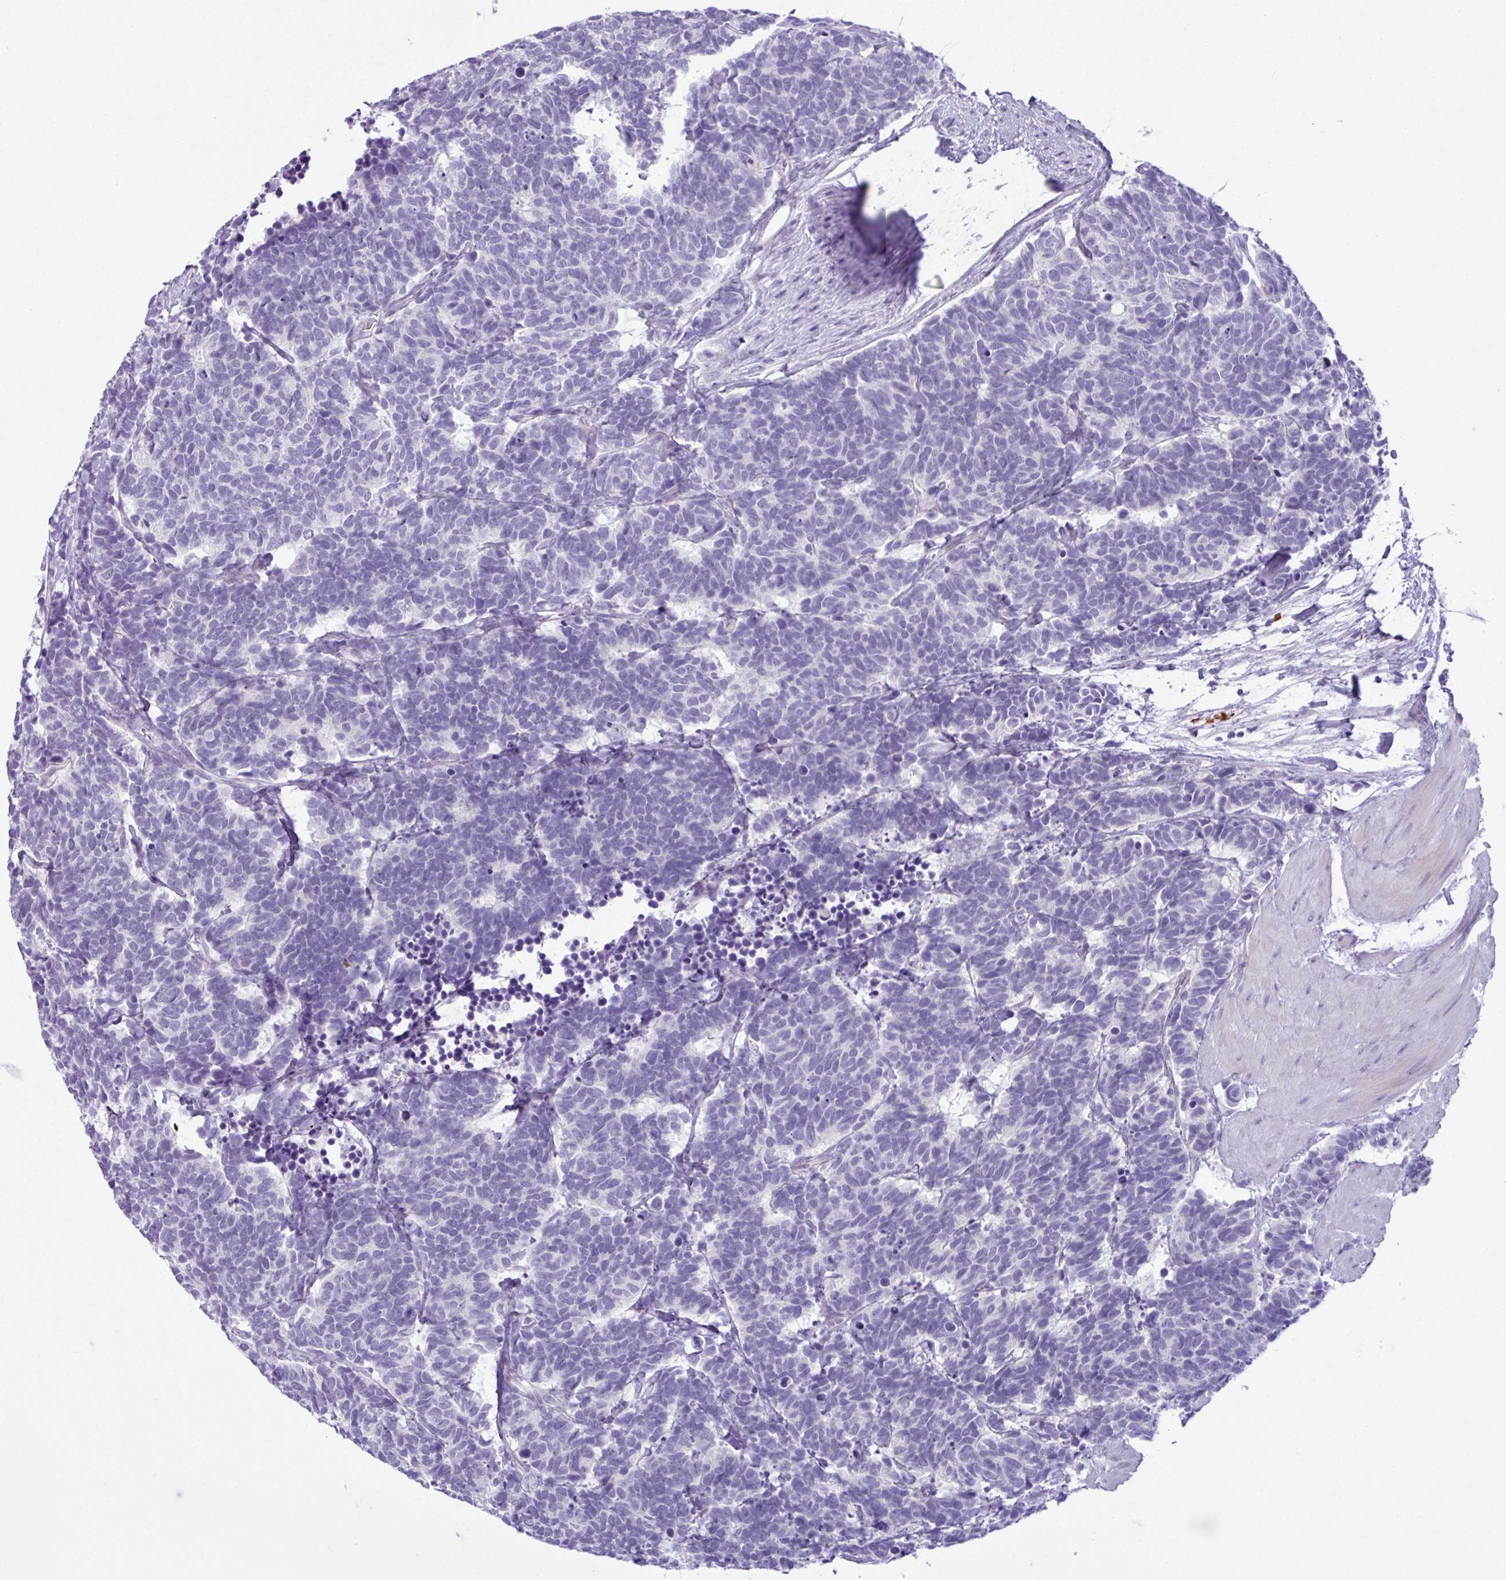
{"staining": {"intensity": "negative", "quantity": "none", "location": "none"}, "tissue": "carcinoid", "cell_type": "Tumor cells", "image_type": "cancer", "snomed": [{"axis": "morphology", "description": "Carcinoma, NOS"}, {"axis": "morphology", "description": "Carcinoid, malignant, NOS"}, {"axis": "topography", "description": "Urinary bladder"}], "caption": "Immunohistochemistry (IHC) of malignant carcinoid displays no staining in tumor cells. (Stains: DAB immunohistochemistry (IHC) with hematoxylin counter stain, Microscopy: brightfield microscopy at high magnification).", "gene": "MRM2", "patient": {"sex": "male", "age": 57}}